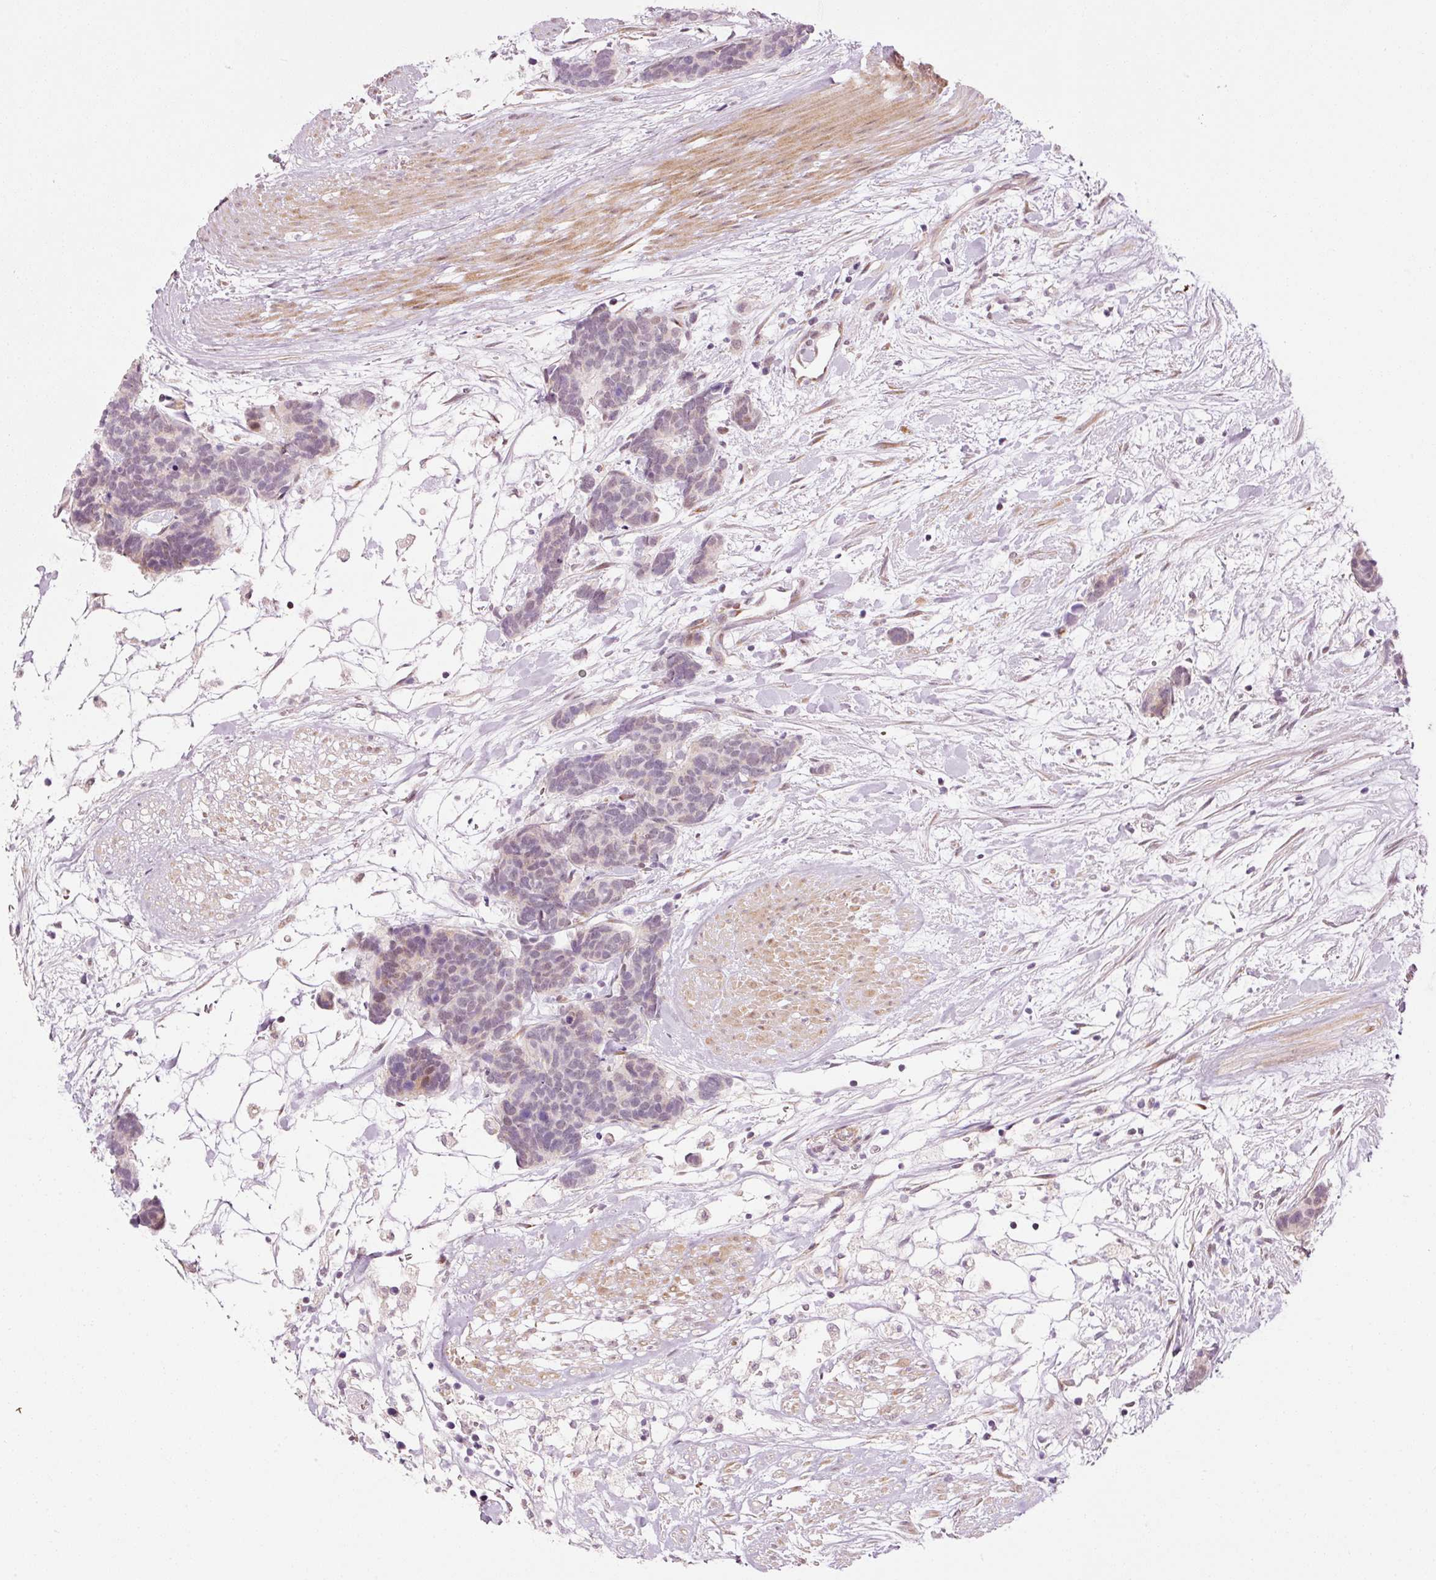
{"staining": {"intensity": "negative", "quantity": "none", "location": "none"}, "tissue": "carcinoid", "cell_type": "Tumor cells", "image_type": "cancer", "snomed": [{"axis": "morphology", "description": "Carcinoma, NOS"}, {"axis": "morphology", "description": "Carcinoid, malignant, NOS"}, {"axis": "topography", "description": "Urinary bladder"}], "caption": "Image shows no significant protein positivity in tumor cells of carcinoid.", "gene": "ANKRD20A1", "patient": {"sex": "male", "age": 57}}